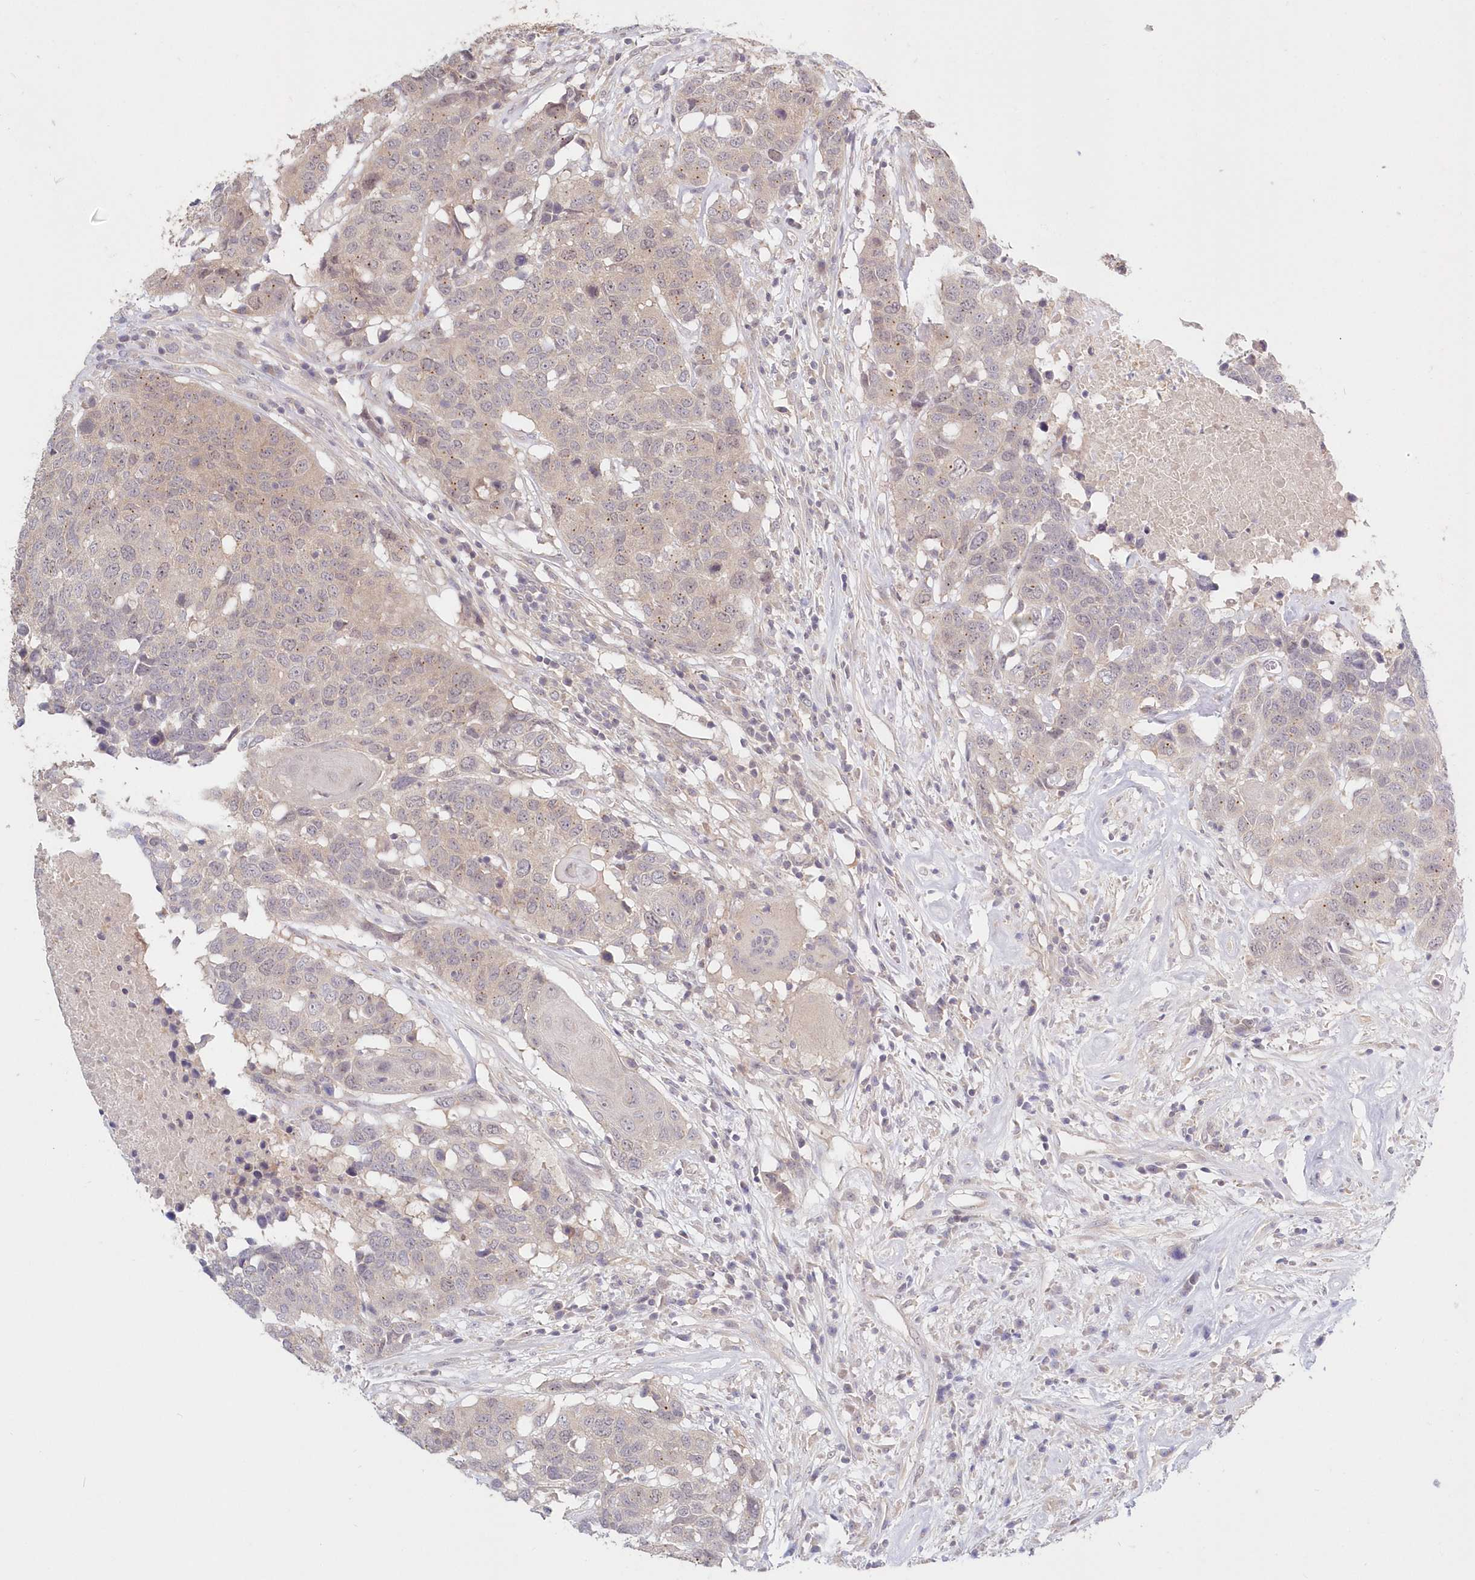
{"staining": {"intensity": "negative", "quantity": "none", "location": "none"}, "tissue": "head and neck cancer", "cell_type": "Tumor cells", "image_type": "cancer", "snomed": [{"axis": "morphology", "description": "Squamous cell carcinoma, NOS"}, {"axis": "topography", "description": "Head-Neck"}], "caption": "Immunohistochemistry (IHC) micrograph of neoplastic tissue: head and neck cancer (squamous cell carcinoma) stained with DAB shows no significant protein staining in tumor cells.", "gene": "KATNA1", "patient": {"sex": "male", "age": 66}}